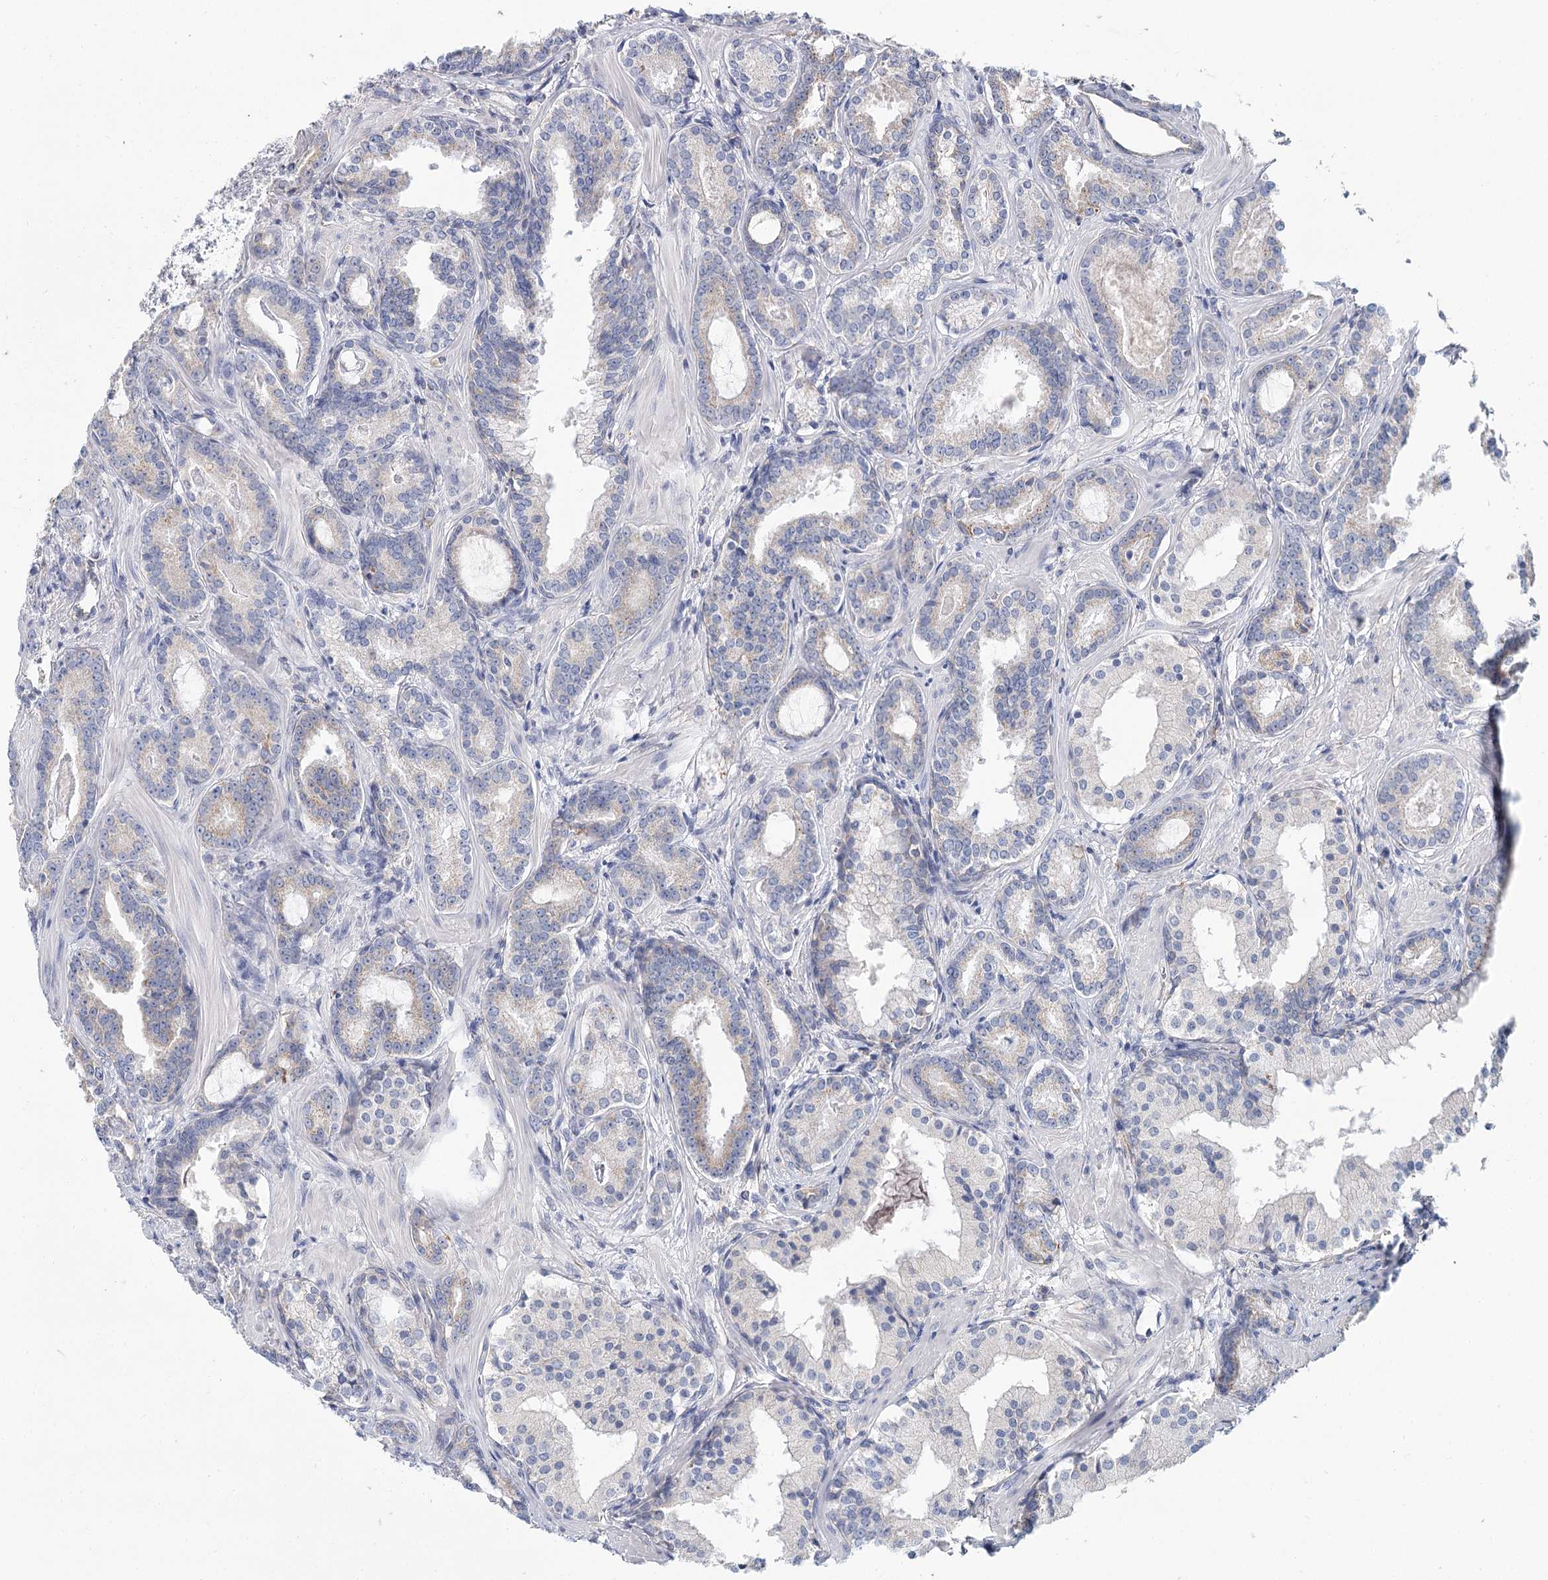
{"staining": {"intensity": "weak", "quantity": "<25%", "location": "cytoplasmic/membranous"}, "tissue": "prostate cancer", "cell_type": "Tumor cells", "image_type": "cancer", "snomed": [{"axis": "morphology", "description": "Adenocarcinoma, High grade"}, {"axis": "topography", "description": "Prostate"}], "caption": "The image demonstrates no significant expression in tumor cells of prostate cancer. (DAB (3,3'-diaminobenzidine) immunohistochemistry (IHC) with hematoxylin counter stain).", "gene": "ARHGAP44", "patient": {"sex": "male", "age": 58}}